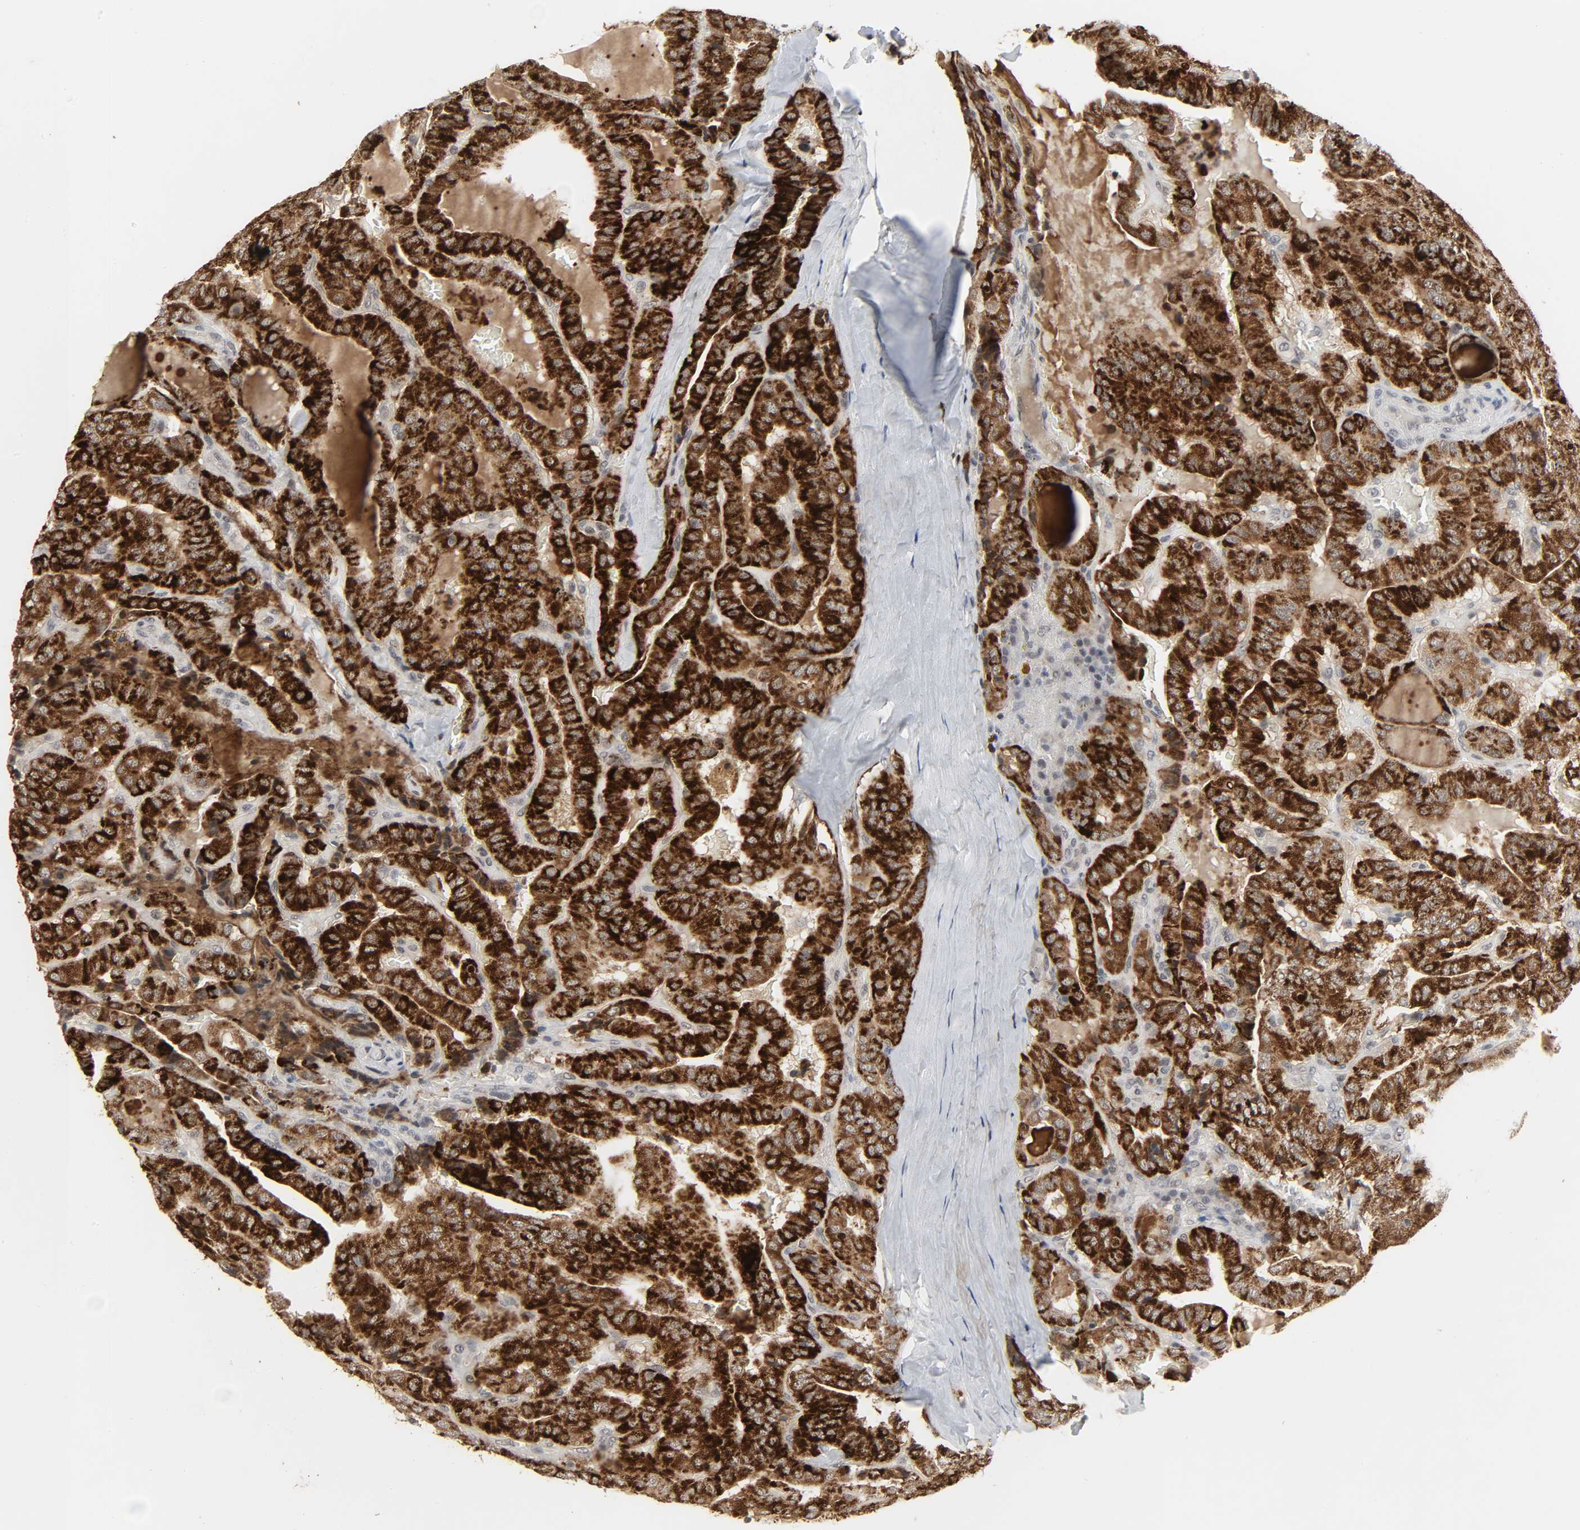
{"staining": {"intensity": "strong", "quantity": ">75%", "location": "cytoplasmic/membranous"}, "tissue": "thyroid cancer", "cell_type": "Tumor cells", "image_type": "cancer", "snomed": [{"axis": "morphology", "description": "Papillary adenocarcinoma, NOS"}, {"axis": "topography", "description": "Thyroid gland"}], "caption": "A photomicrograph of human thyroid cancer (papillary adenocarcinoma) stained for a protein exhibits strong cytoplasmic/membranous brown staining in tumor cells. The staining was performed using DAB (3,3'-diaminobenzidine) to visualize the protein expression in brown, while the nuclei were stained in blue with hematoxylin (Magnification: 20x).", "gene": "MUC1", "patient": {"sex": "male", "age": 77}}